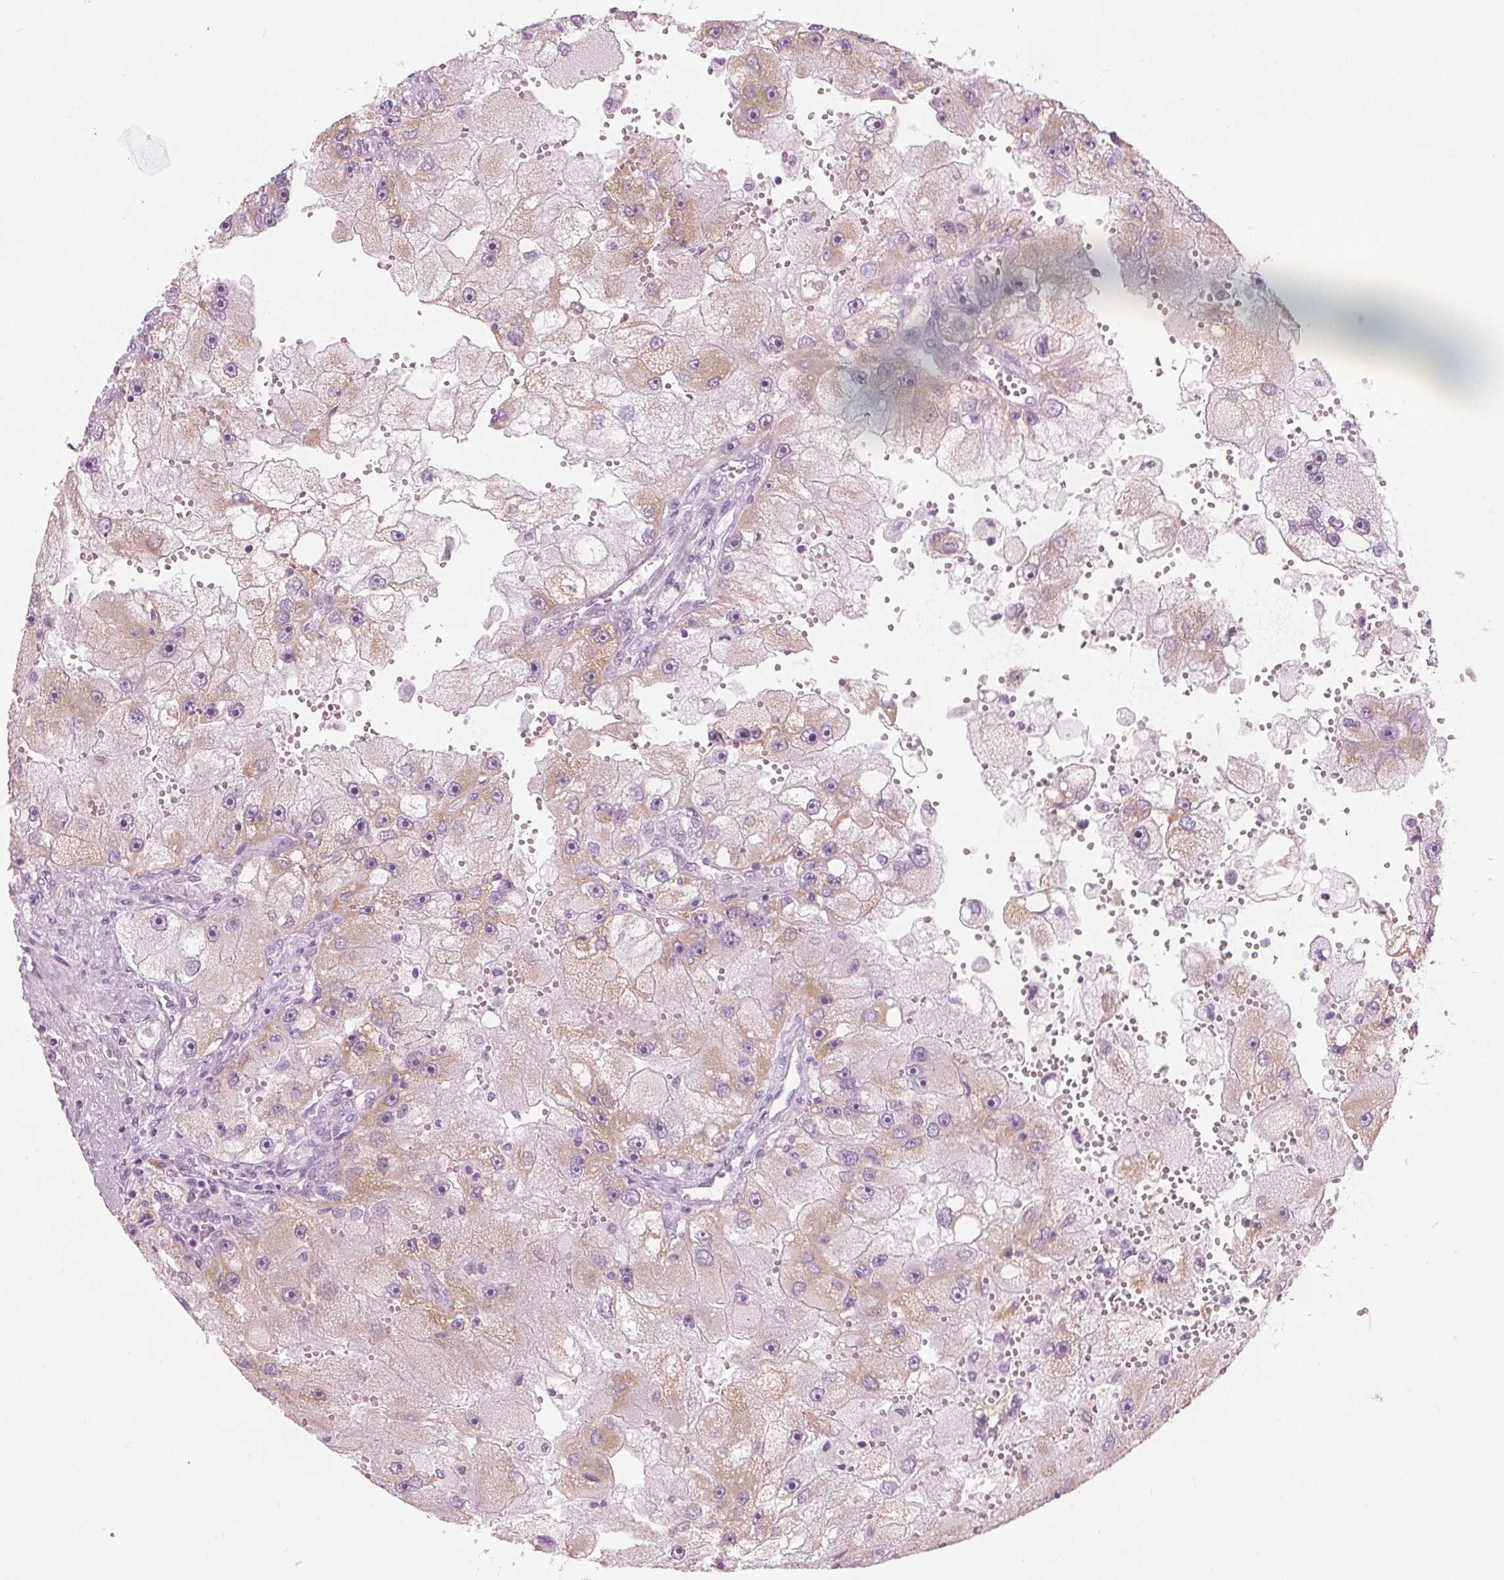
{"staining": {"intensity": "weak", "quantity": "<25%", "location": "cytoplasmic/membranous"}, "tissue": "renal cancer", "cell_type": "Tumor cells", "image_type": "cancer", "snomed": [{"axis": "morphology", "description": "Adenocarcinoma, NOS"}, {"axis": "topography", "description": "Kidney"}], "caption": "The immunohistochemistry (IHC) image has no significant staining in tumor cells of adenocarcinoma (renal) tissue.", "gene": "BRSK1", "patient": {"sex": "male", "age": 63}}